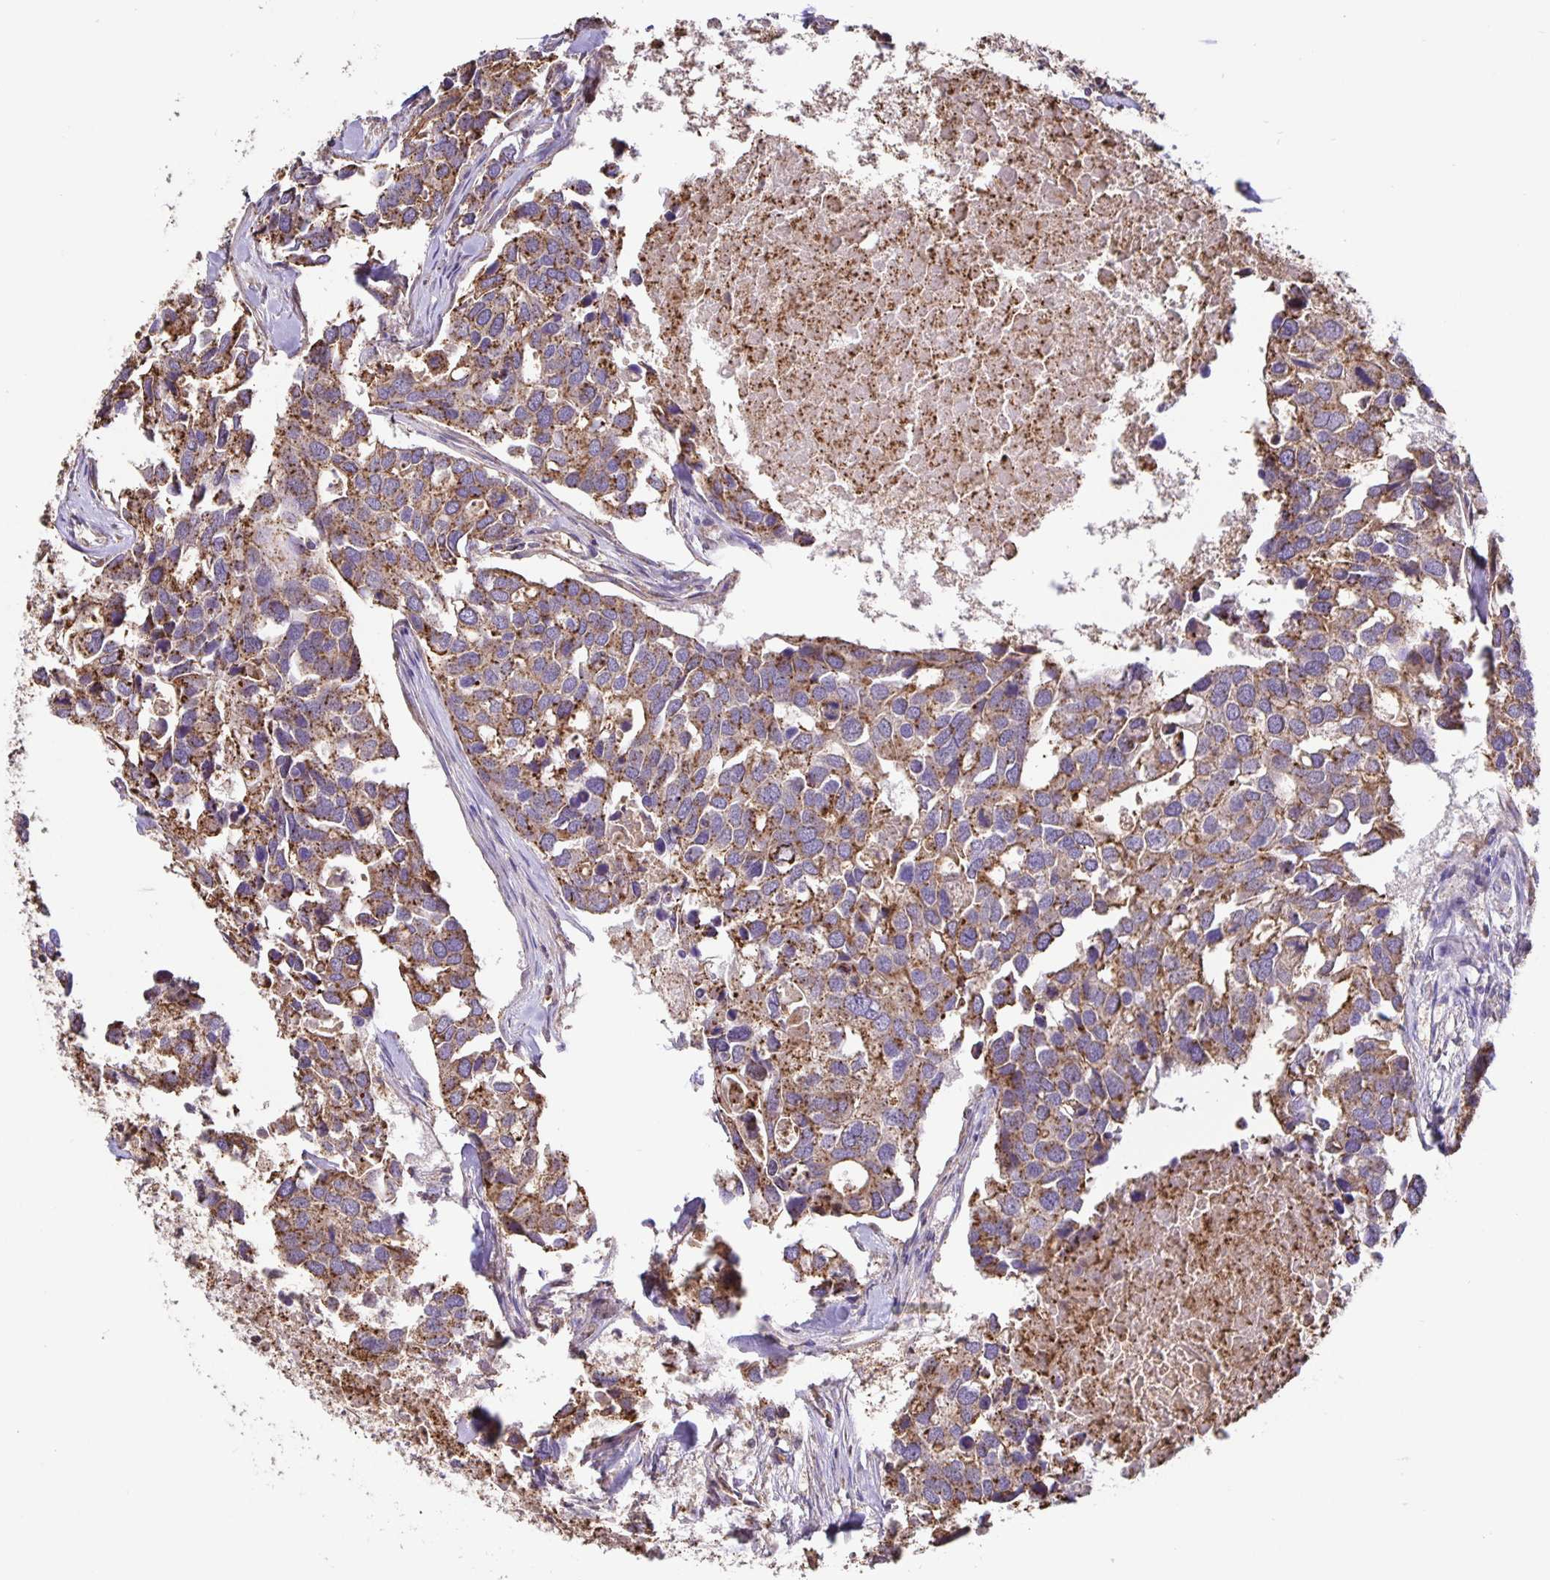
{"staining": {"intensity": "moderate", "quantity": ">75%", "location": "cytoplasmic/membranous"}, "tissue": "breast cancer", "cell_type": "Tumor cells", "image_type": "cancer", "snomed": [{"axis": "morphology", "description": "Duct carcinoma"}, {"axis": "topography", "description": "Breast"}], "caption": "Breast intraductal carcinoma stained with IHC shows moderate cytoplasmic/membranous expression in approximately >75% of tumor cells.", "gene": "TMEM71", "patient": {"sex": "female", "age": 83}}